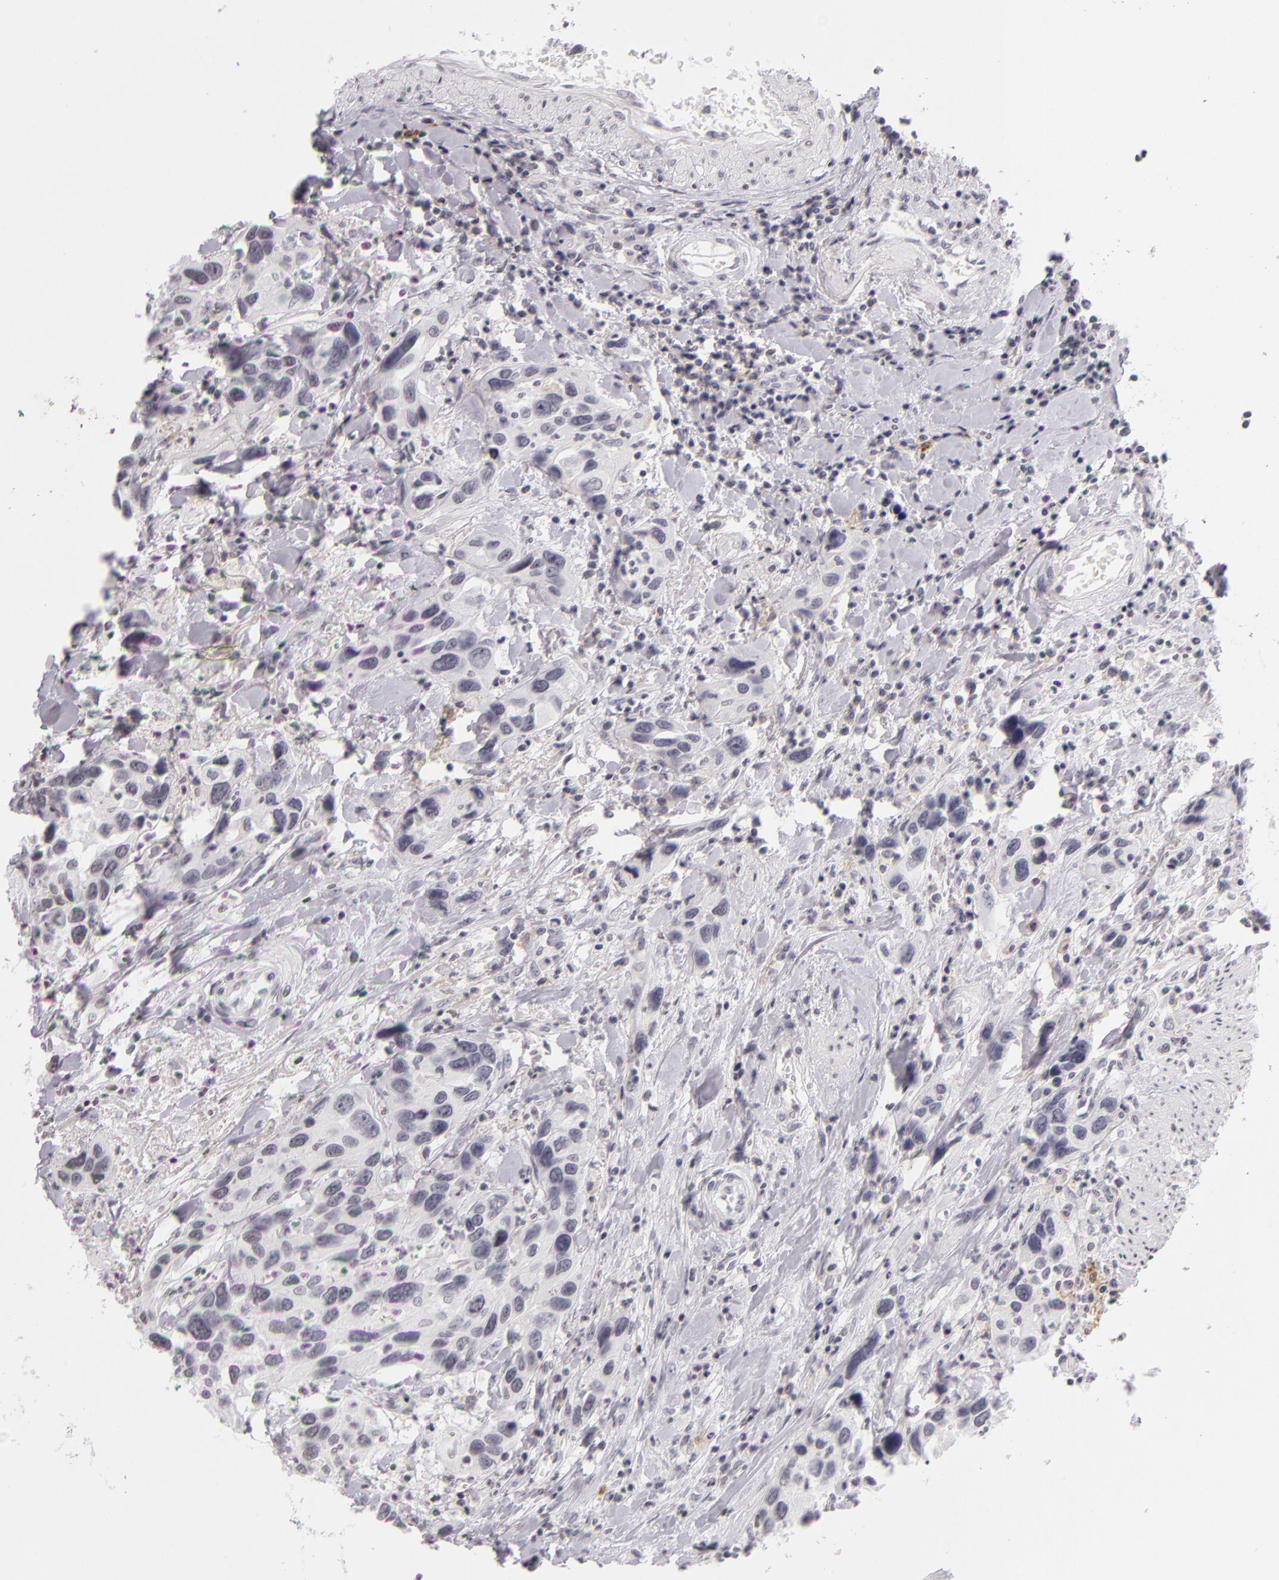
{"staining": {"intensity": "negative", "quantity": "none", "location": "none"}, "tissue": "urothelial cancer", "cell_type": "Tumor cells", "image_type": "cancer", "snomed": [{"axis": "morphology", "description": "Urothelial carcinoma, High grade"}, {"axis": "topography", "description": "Urinary bladder"}], "caption": "Immunohistochemical staining of urothelial carcinoma (high-grade) shows no significant positivity in tumor cells.", "gene": "CD40", "patient": {"sex": "male", "age": 66}}